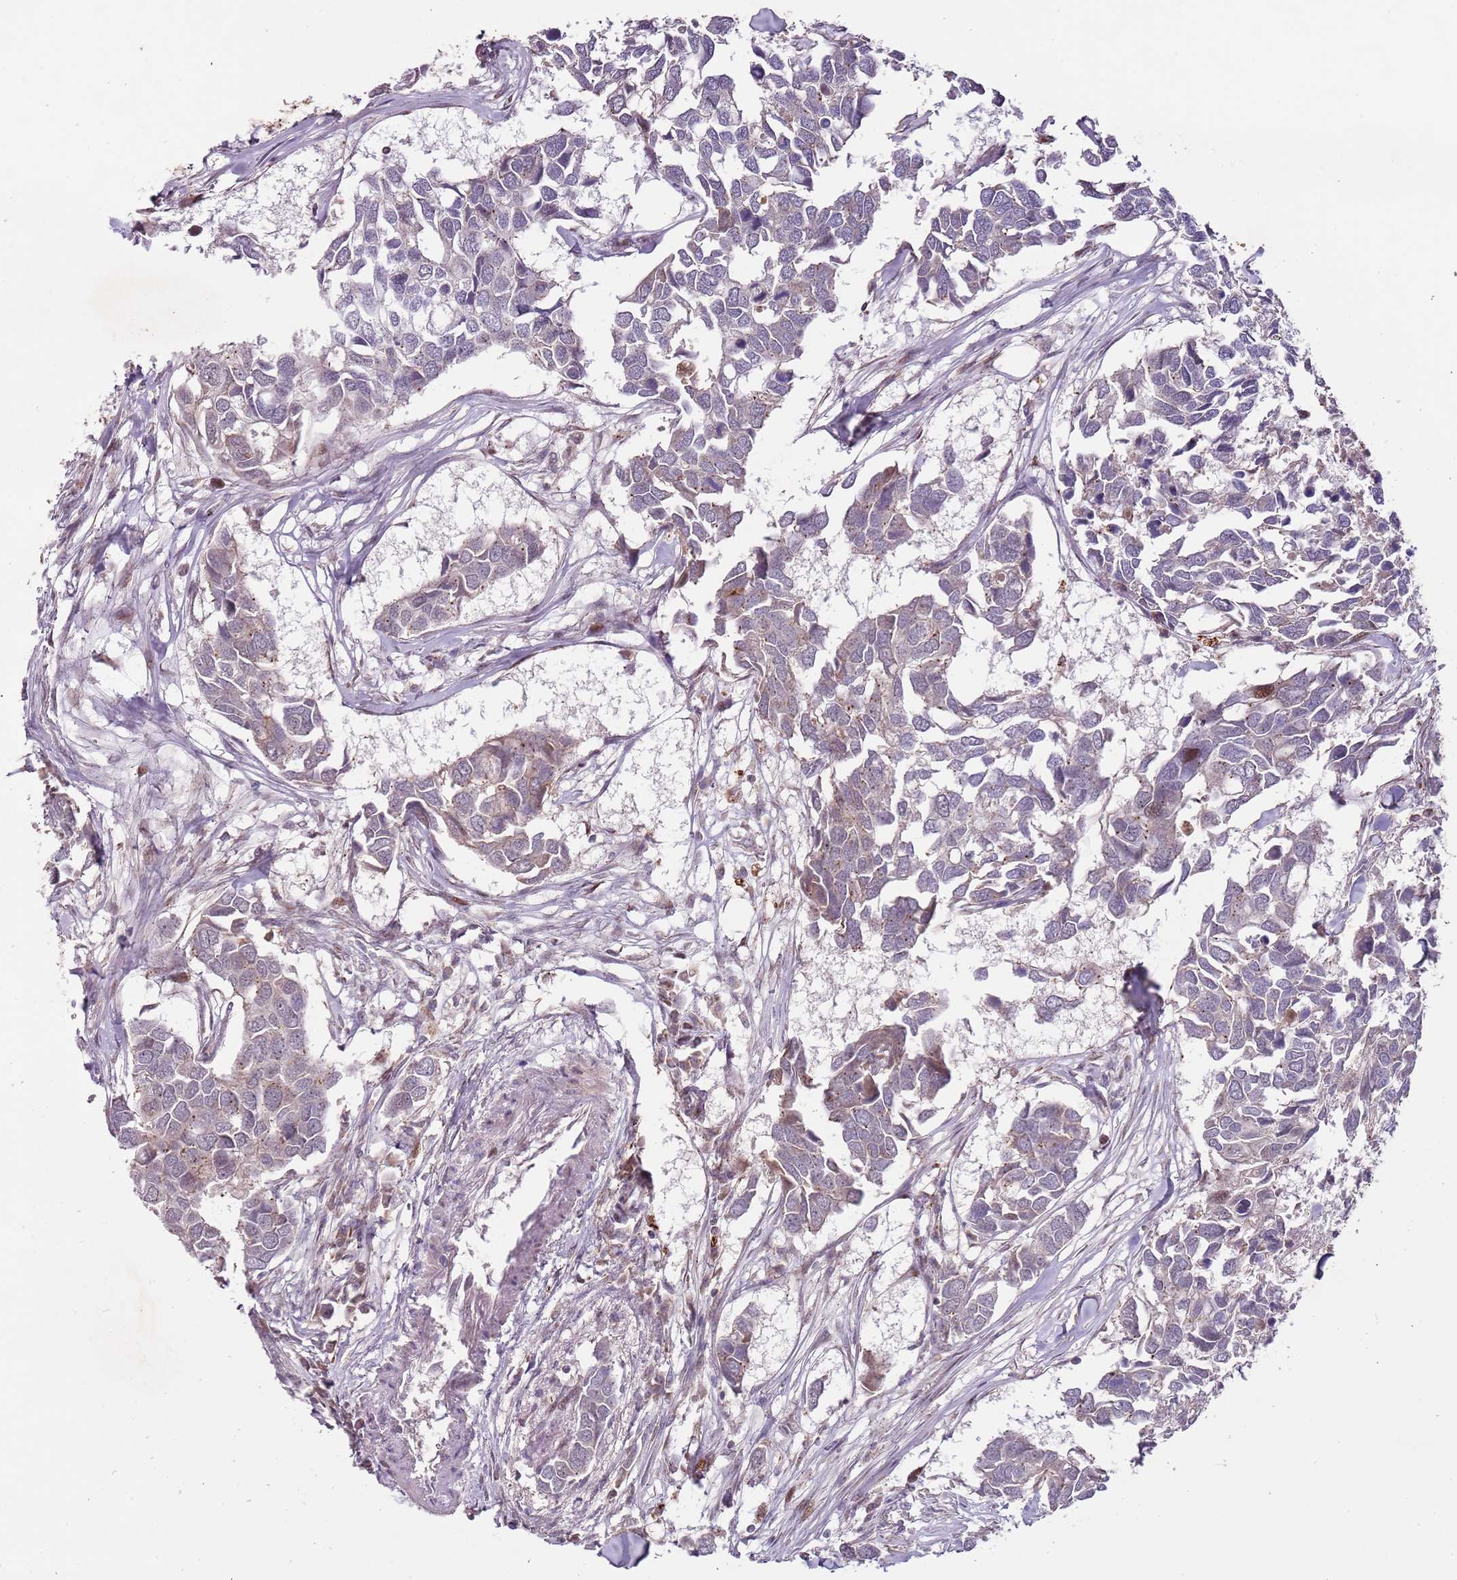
{"staining": {"intensity": "negative", "quantity": "none", "location": "none"}, "tissue": "breast cancer", "cell_type": "Tumor cells", "image_type": "cancer", "snomed": [{"axis": "morphology", "description": "Duct carcinoma"}, {"axis": "topography", "description": "Breast"}], "caption": "This photomicrograph is of breast infiltrating ductal carcinoma stained with IHC to label a protein in brown with the nuclei are counter-stained blue. There is no expression in tumor cells. (DAB immunohistochemistry (IHC) with hematoxylin counter stain).", "gene": "ULK3", "patient": {"sex": "female", "age": 83}}